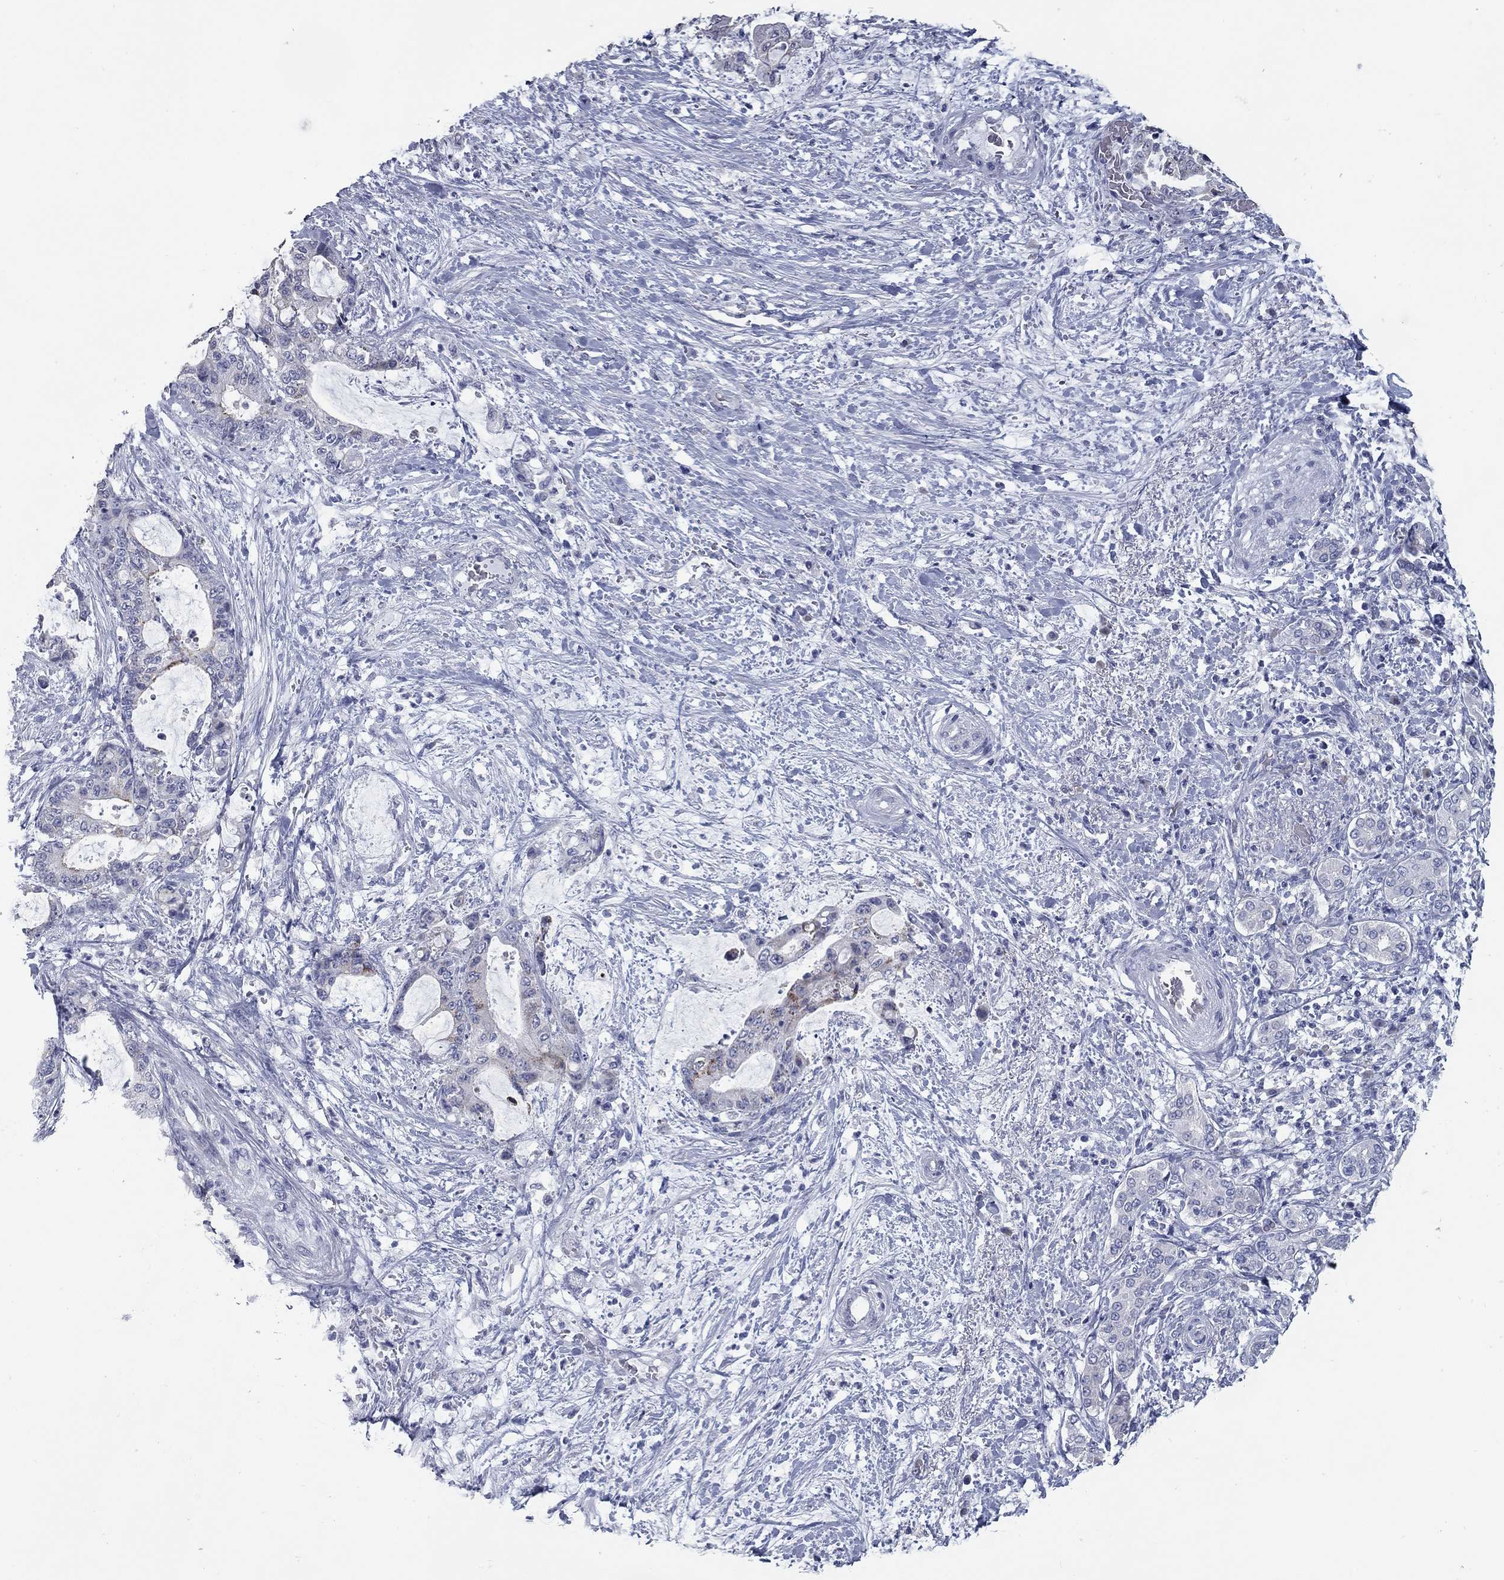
{"staining": {"intensity": "weak", "quantity": "25%-75%", "location": "cytoplasmic/membranous"}, "tissue": "liver cancer", "cell_type": "Tumor cells", "image_type": "cancer", "snomed": [{"axis": "morphology", "description": "Normal tissue, NOS"}, {"axis": "morphology", "description": "Cholangiocarcinoma"}, {"axis": "topography", "description": "Liver"}, {"axis": "topography", "description": "Peripheral nerve tissue"}], "caption": "Protein expression analysis of human liver cancer reveals weak cytoplasmic/membranous positivity in approximately 25%-75% of tumor cells. (brown staining indicates protein expression, while blue staining denotes nuclei).", "gene": "TAC1", "patient": {"sex": "female", "age": 73}}